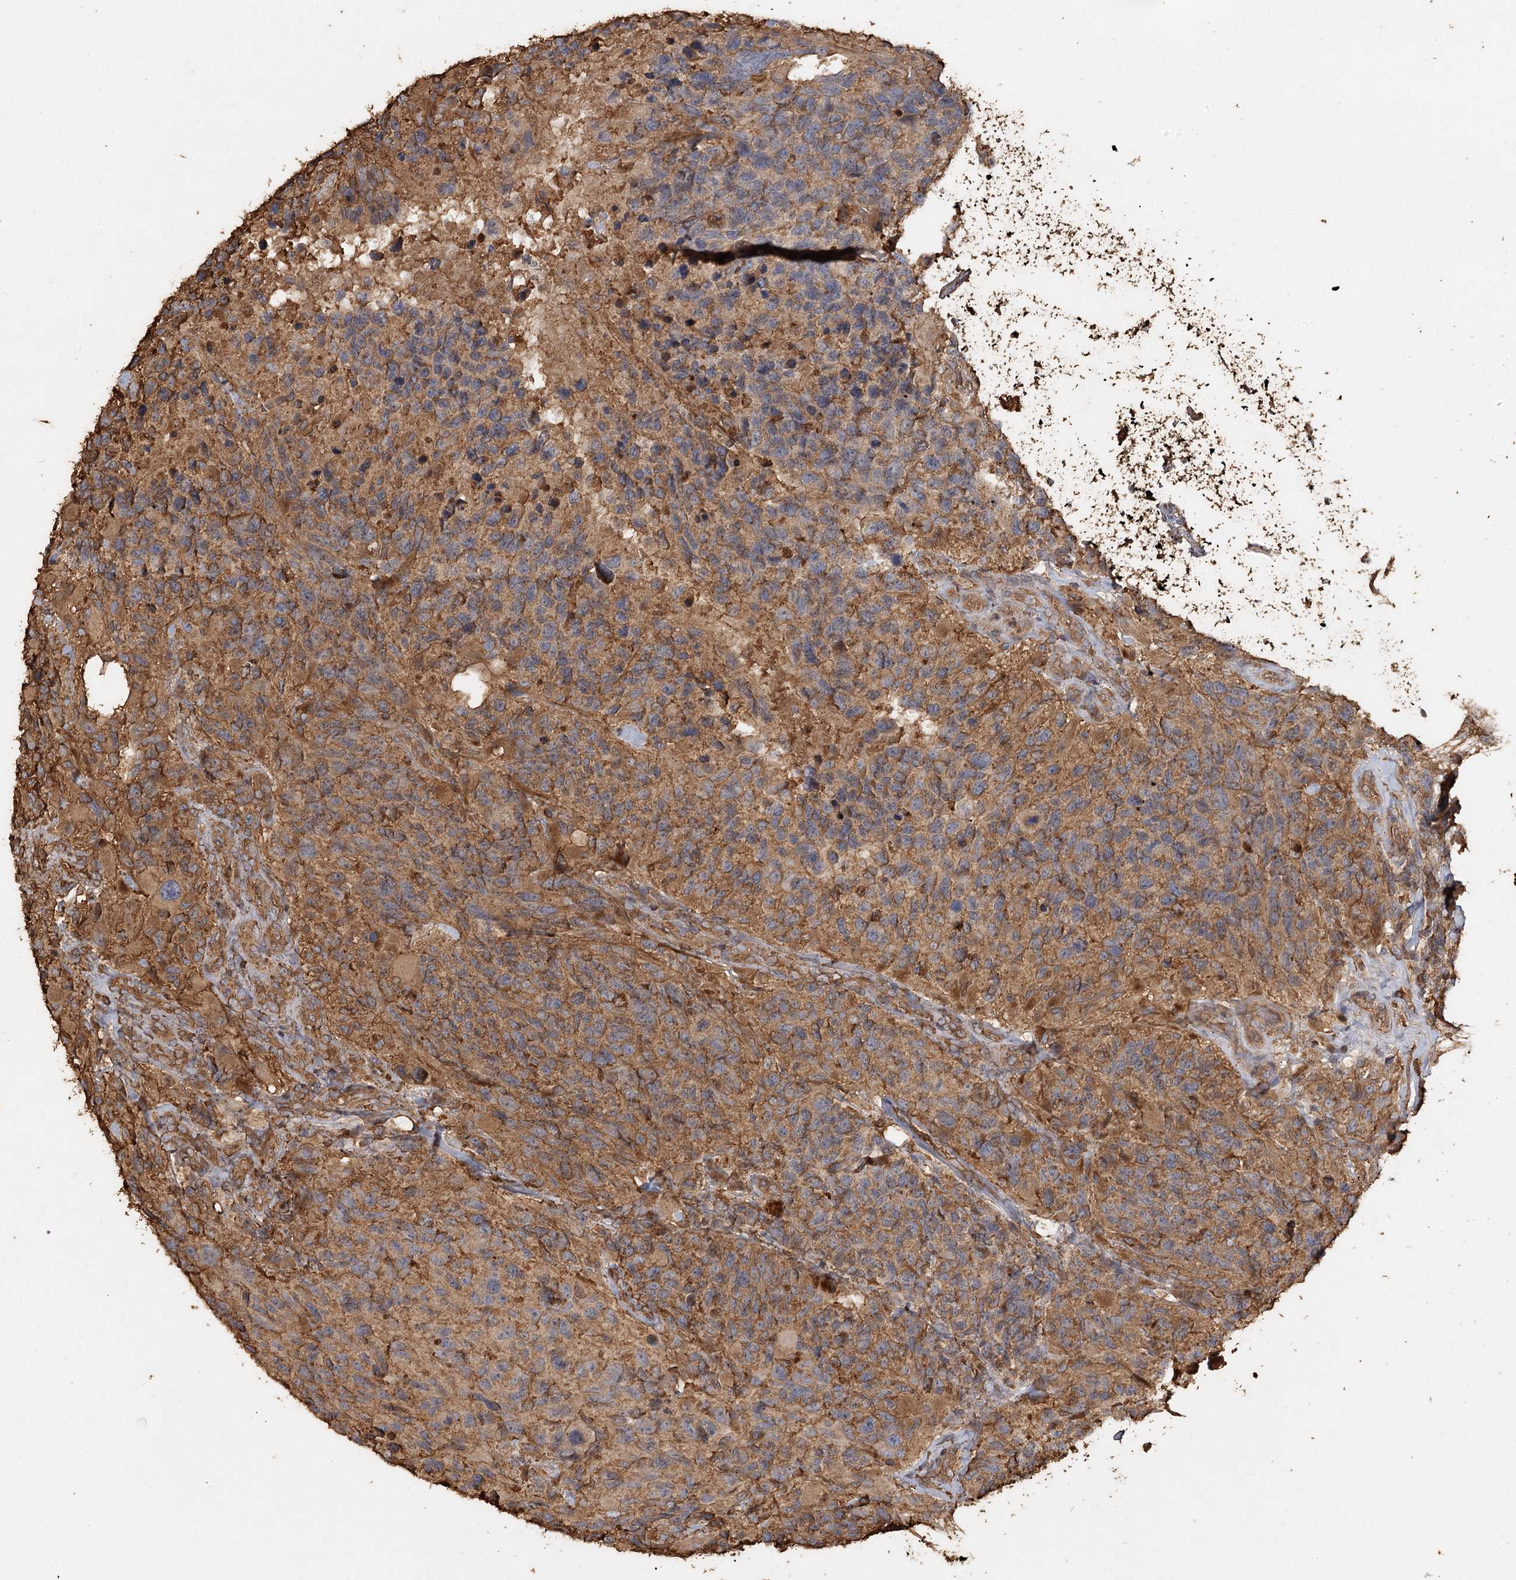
{"staining": {"intensity": "moderate", "quantity": ">75%", "location": "cytoplasmic/membranous"}, "tissue": "glioma", "cell_type": "Tumor cells", "image_type": "cancer", "snomed": [{"axis": "morphology", "description": "Glioma, malignant, High grade"}, {"axis": "topography", "description": "Brain"}], "caption": "Tumor cells demonstrate medium levels of moderate cytoplasmic/membranous positivity in approximately >75% of cells in human glioma.", "gene": "PIK3C2A", "patient": {"sex": "male", "age": 69}}